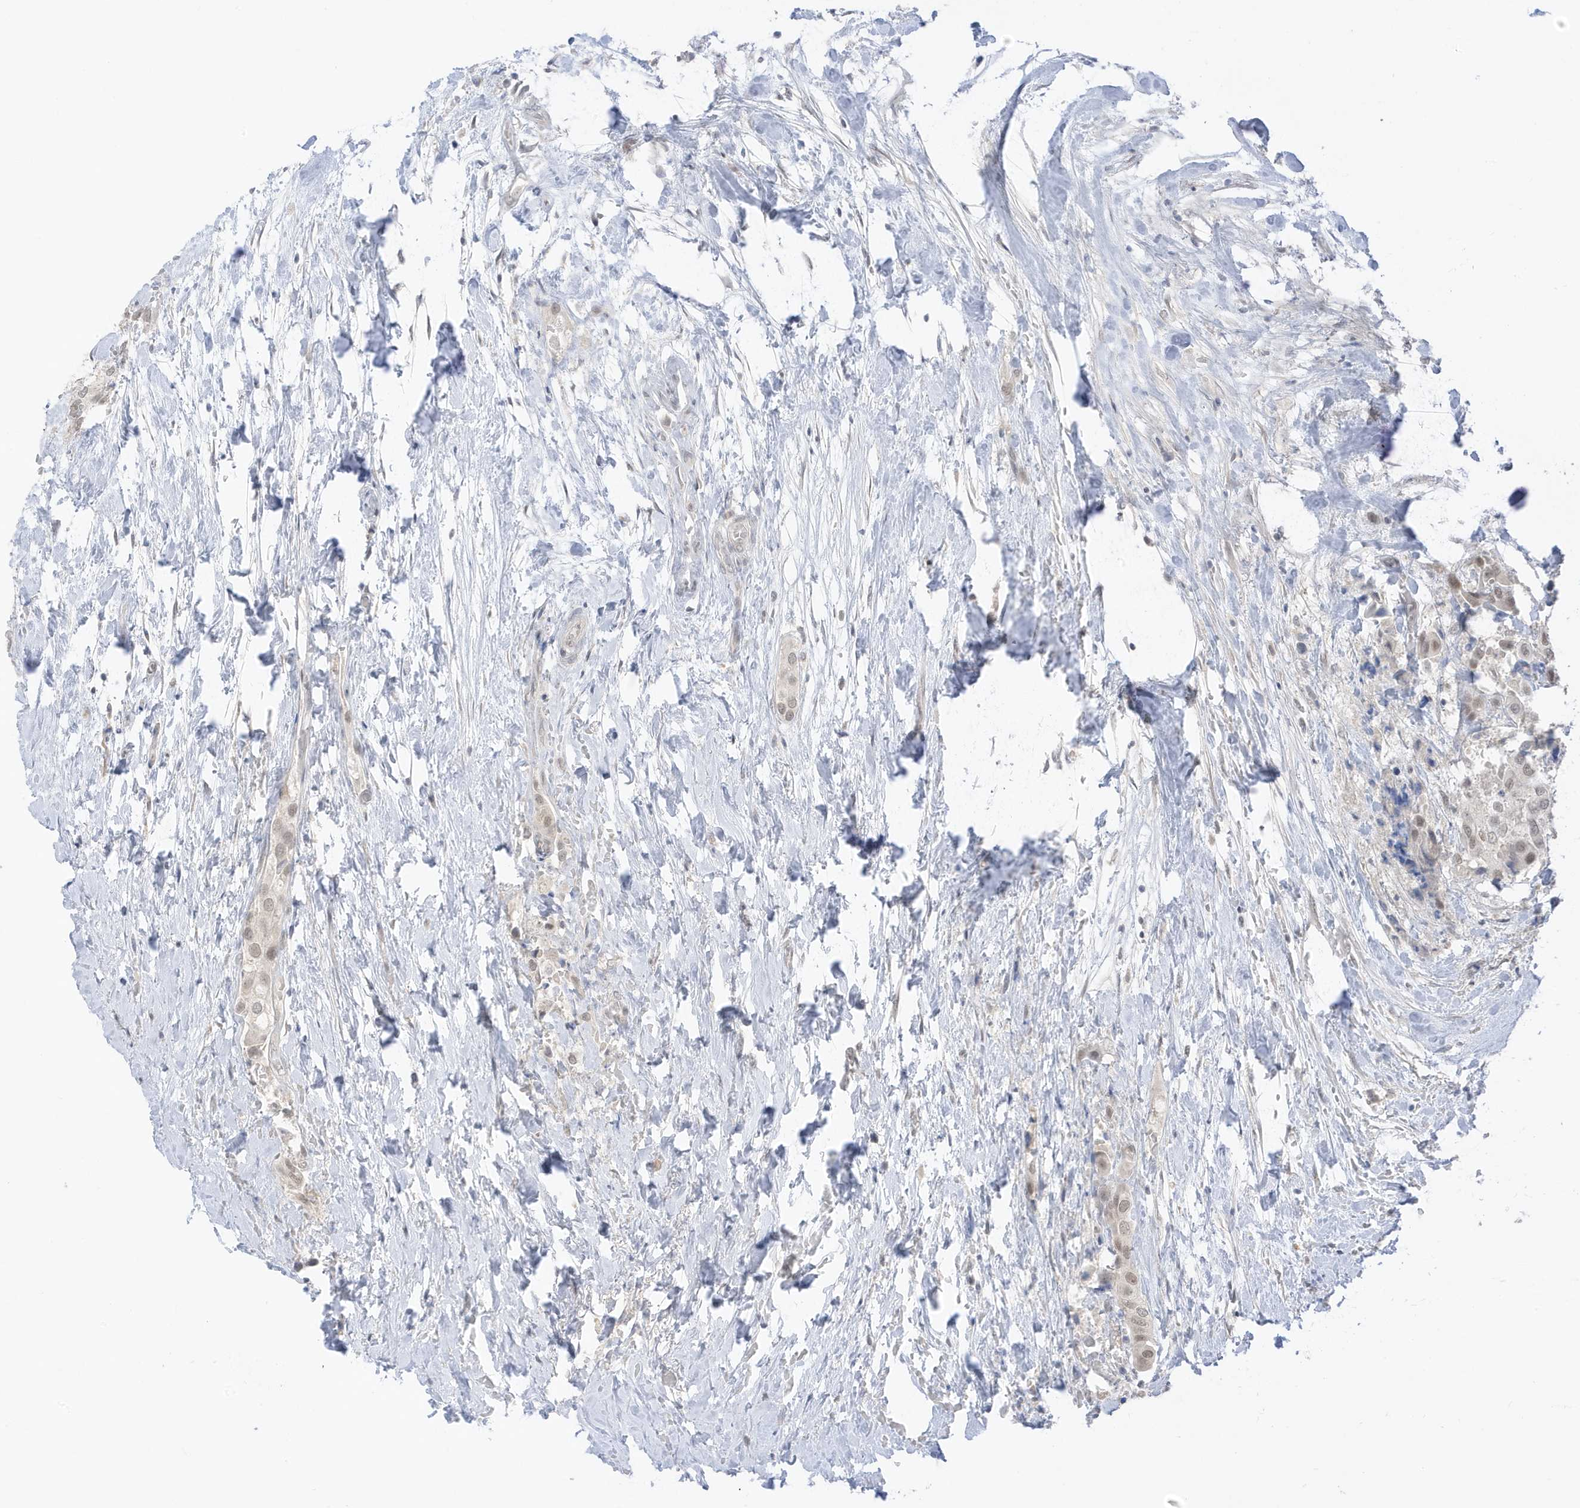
{"staining": {"intensity": "weak", "quantity": "<25%", "location": "nuclear"}, "tissue": "urothelial cancer", "cell_type": "Tumor cells", "image_type": "cancer", "snomed": [{"axis": "morphology", "description": "Urothelial carcinoma, High grade"}, {"axis": "topography", "description": "Urinary bladder"}], "caption": "This is a image of IHC staining of urothelial carcinoma (high-grade), which shows no staining in tumor cells.", "gene": "MSL3", "patient": {"sex": "male", "age": 64}}